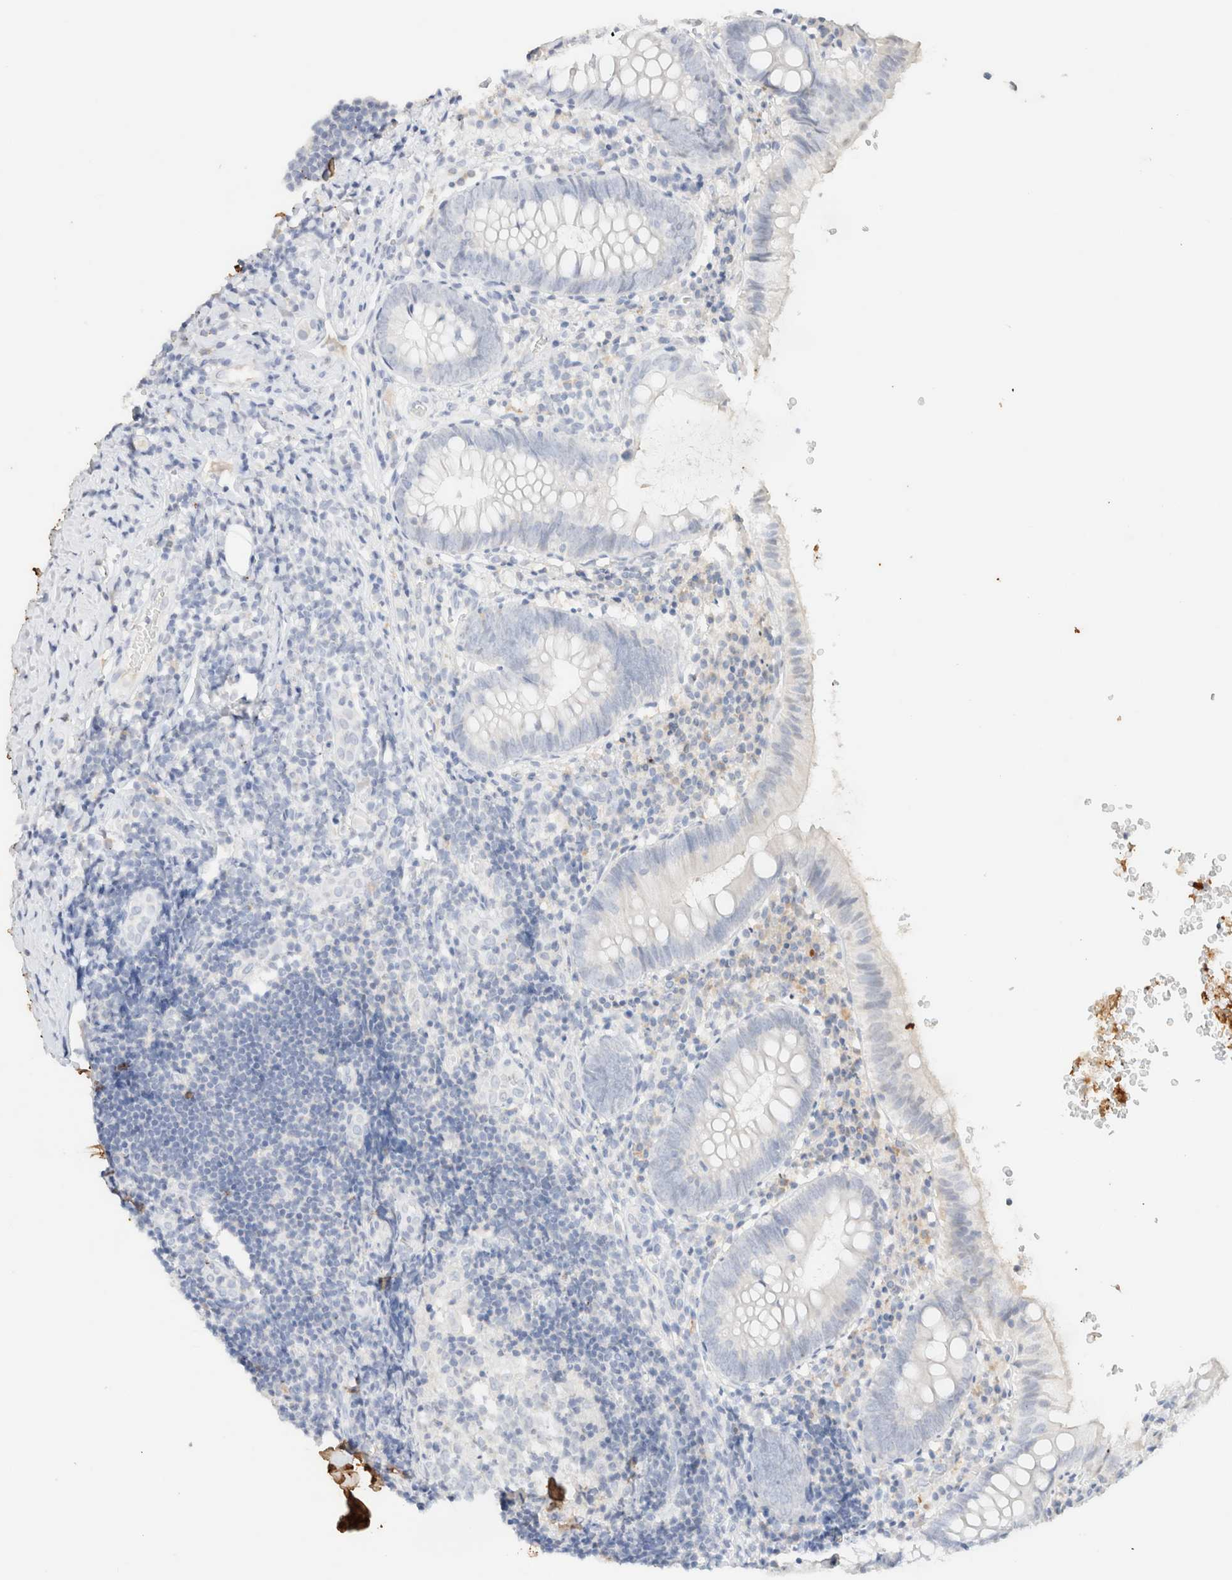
{"staining": {"intensity": "negative", "quantity": "none", "location": "none"}, "tissue": "appendix", "cell_type": "Glandular cells", "image_type": "normal", "snomed": [{"axis": "morphology", "description": "Normal tissue, NOS"}, {"axis": "topography", "description": "Appendix"}], "caption": "This is an immunohistochemistry histopathology image of benign appendix. There is no staining in glandular cells.", "gene": "CPA1", "patient": {"sex": "male", "age": 8}}